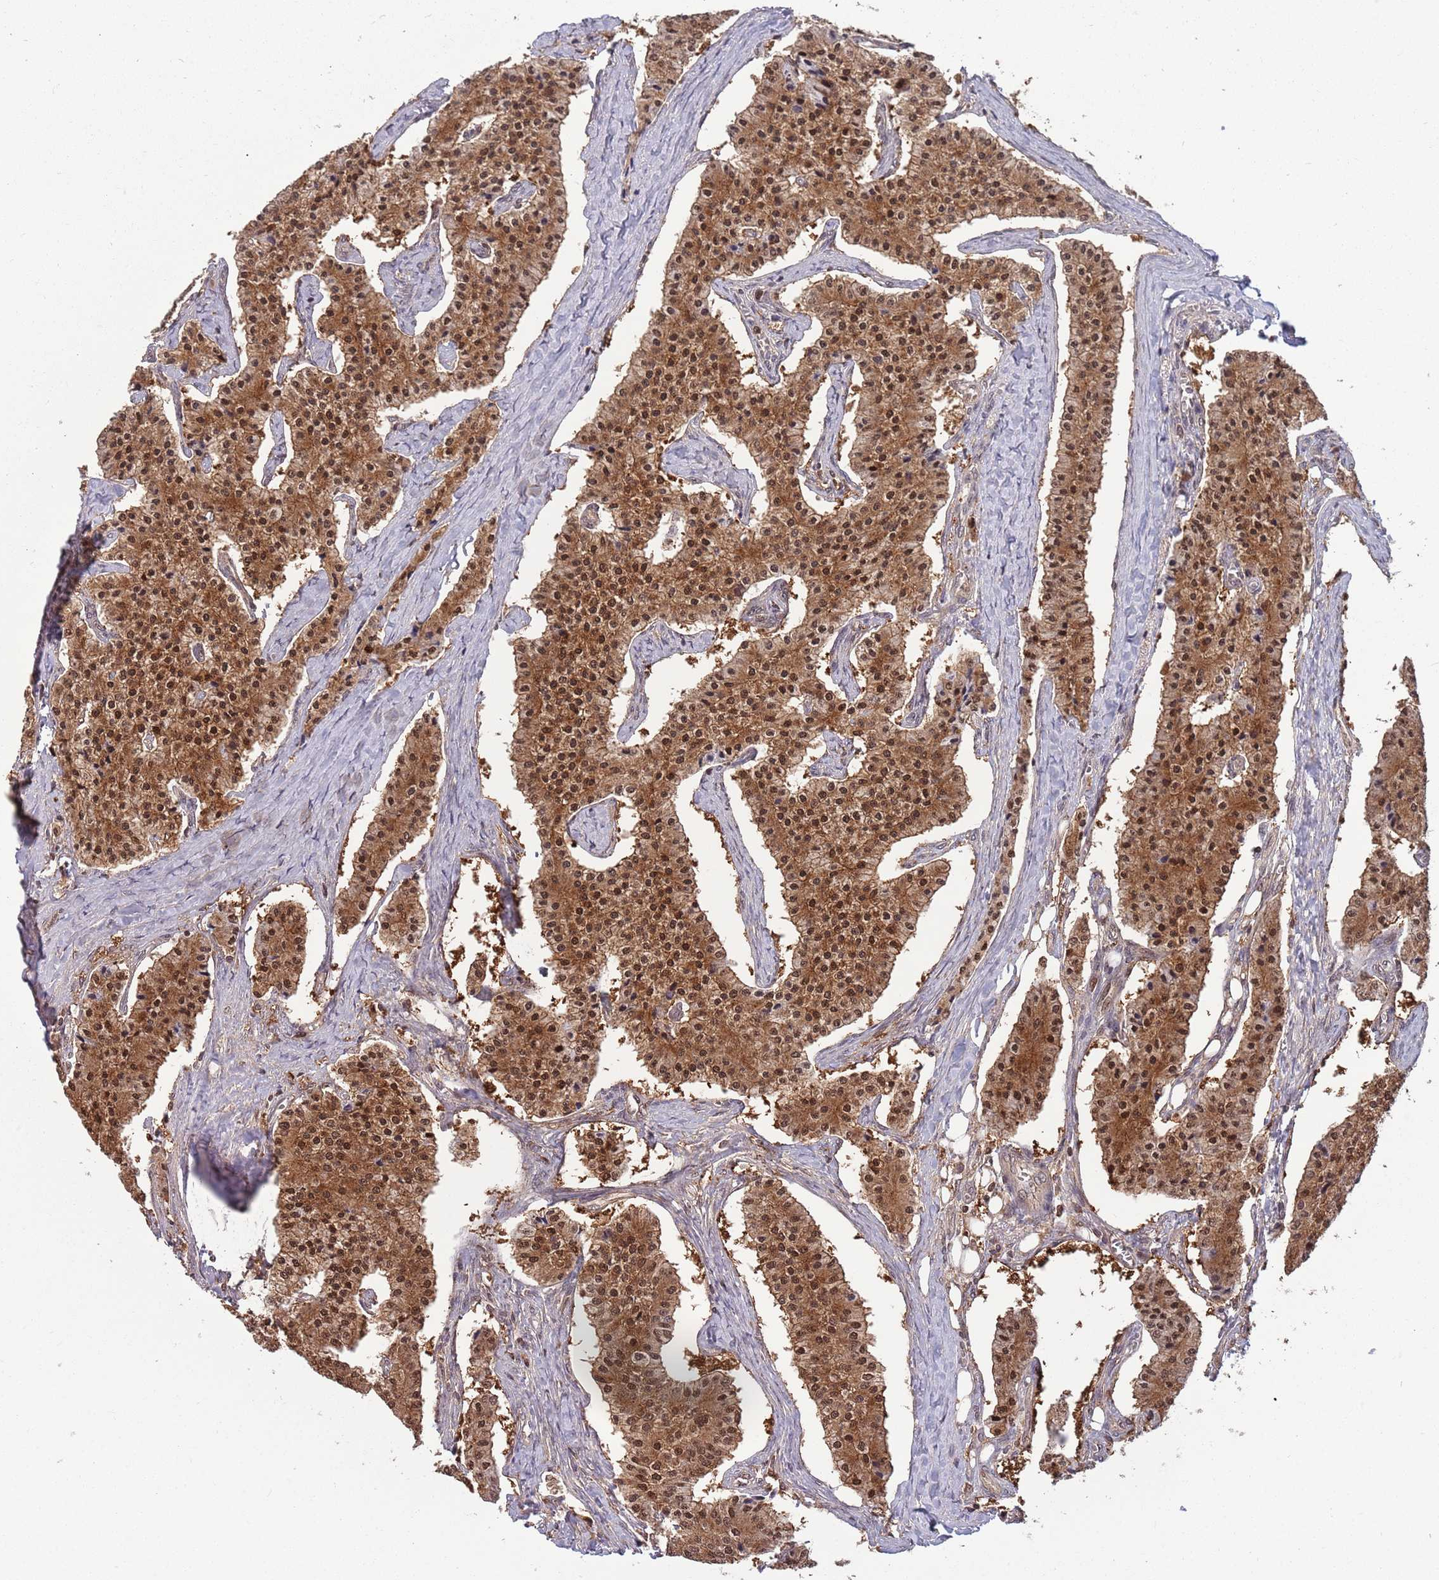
{"staining": {"intensity": "strong", "quantity": ">75%", "location": "cytoplasmic/membranous,nuclear"}, "tissue": "carcinoid", "cell_type": "Tumor cells", "image_type": "cancer", "snomed": [{"axis": "morphology", "description": "Carcinoid, malignant, NOS"}, {"axis": "topography", "description": "Colon"}], "caption": "Strong cytoplasmic/membranous and nuclear positivity is identified in approximately >75% of tumor cells in malignant carcinoid.", "gene": "SALL1", "patient": {"sex": "female", "age": 52}}